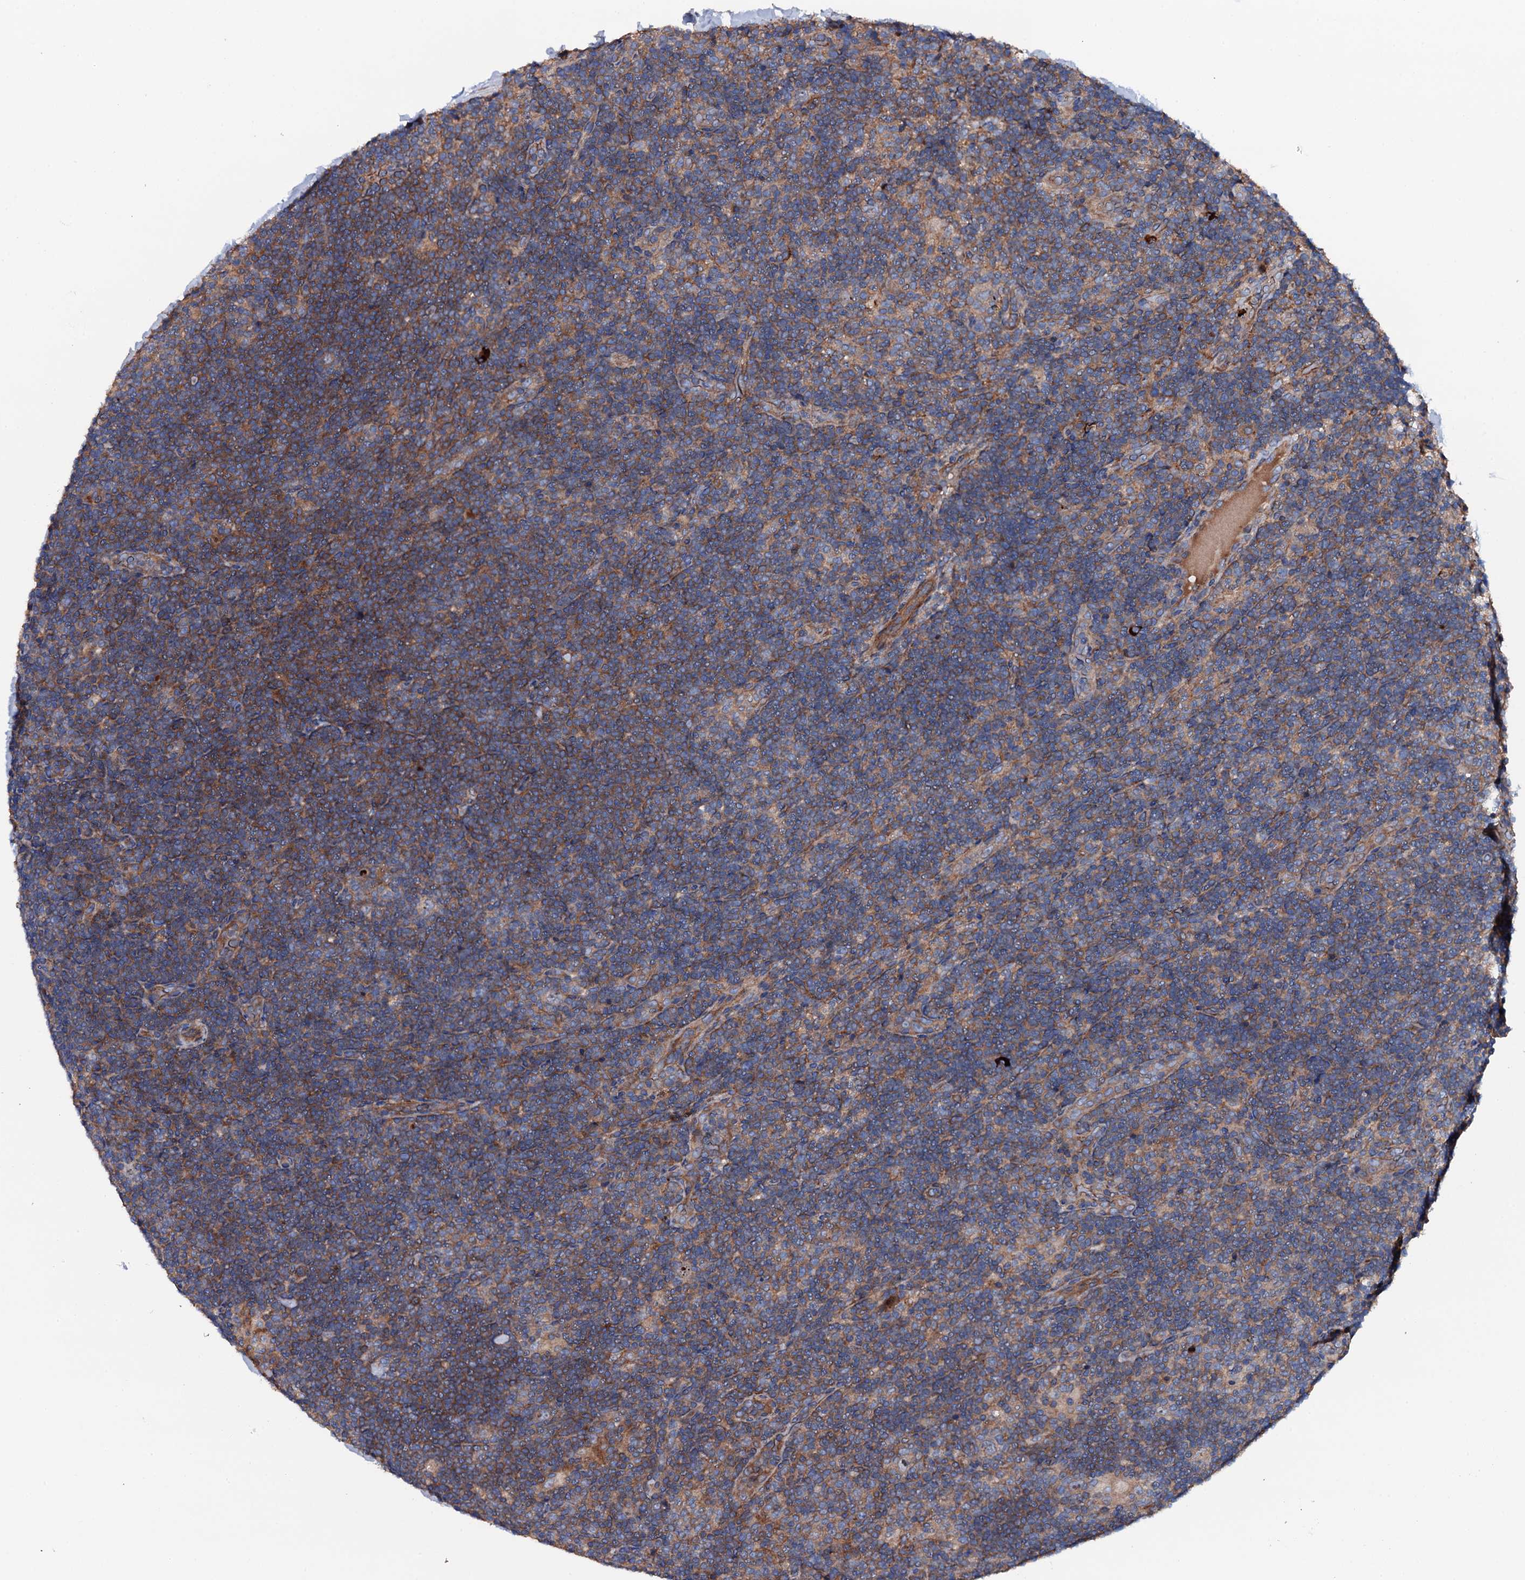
{"staining": {"intensity": "weak", "quantity": ">75%", "location": "cytoplasmic/membranous"}, "tissue": "lymphoma", "cell_type": "Tumor cells", "image_type": "cancer", "snomed": [{"axis": "morphology", "description": "Hodgkin's disease, NOS"}, {"axis": "topography", "description": "Lymph node"}], "caption": "Tumor cells display weak cytoplasmic/membranous expression in approximately >75% of cells in lymphoma. The staining was performed using DAB (3,3'-diaminobenzidine) to visualize the protein expression in brown, while the nuclei were stained in blue with hematoxylin (Magnification: 20x).", "gene": "NEK1", "patient": {"sex": "female", "age": 57}}